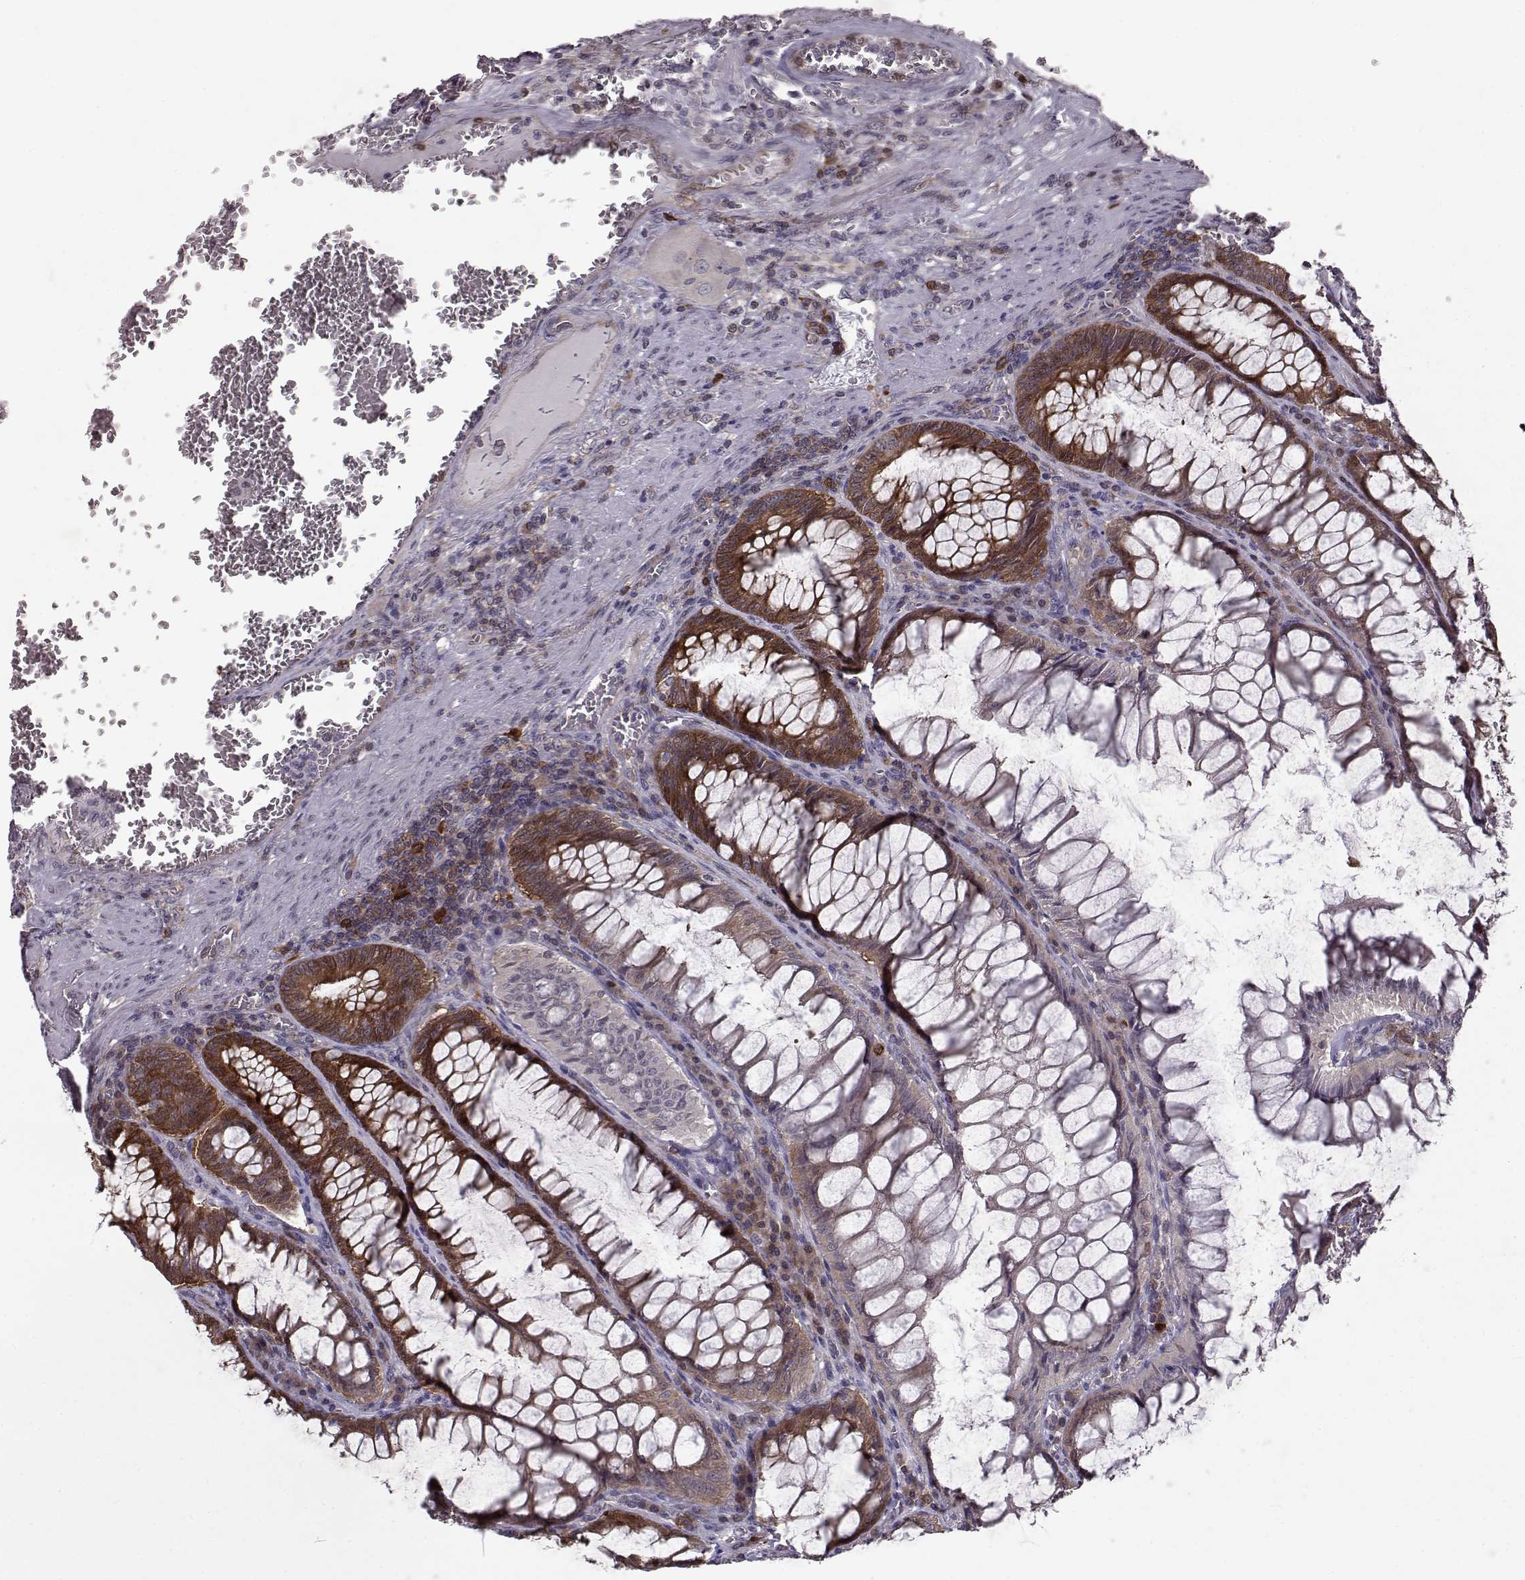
{"staining": {"intensity": "strong", "quantity": ">75%", "location": "cytoplasmic/membranous"}, "tissue": "colorectal cancer", "cell_type": "Tumor cells", "image_type": "cancer", "snomed": [{"axis": "morphology", "description": "Adenocarcinoma, NOS"}, {"axis": "topography", "description": "Colon"}], "caption": "The photomicrograph reveals staining of colorectal adenocarcinoma, revealing strong cytoplasmic/membranous protein expression (brown color) within tumor cells.", "gene": "RANBP1", "patient": {"sex": "female", "age": 84}}